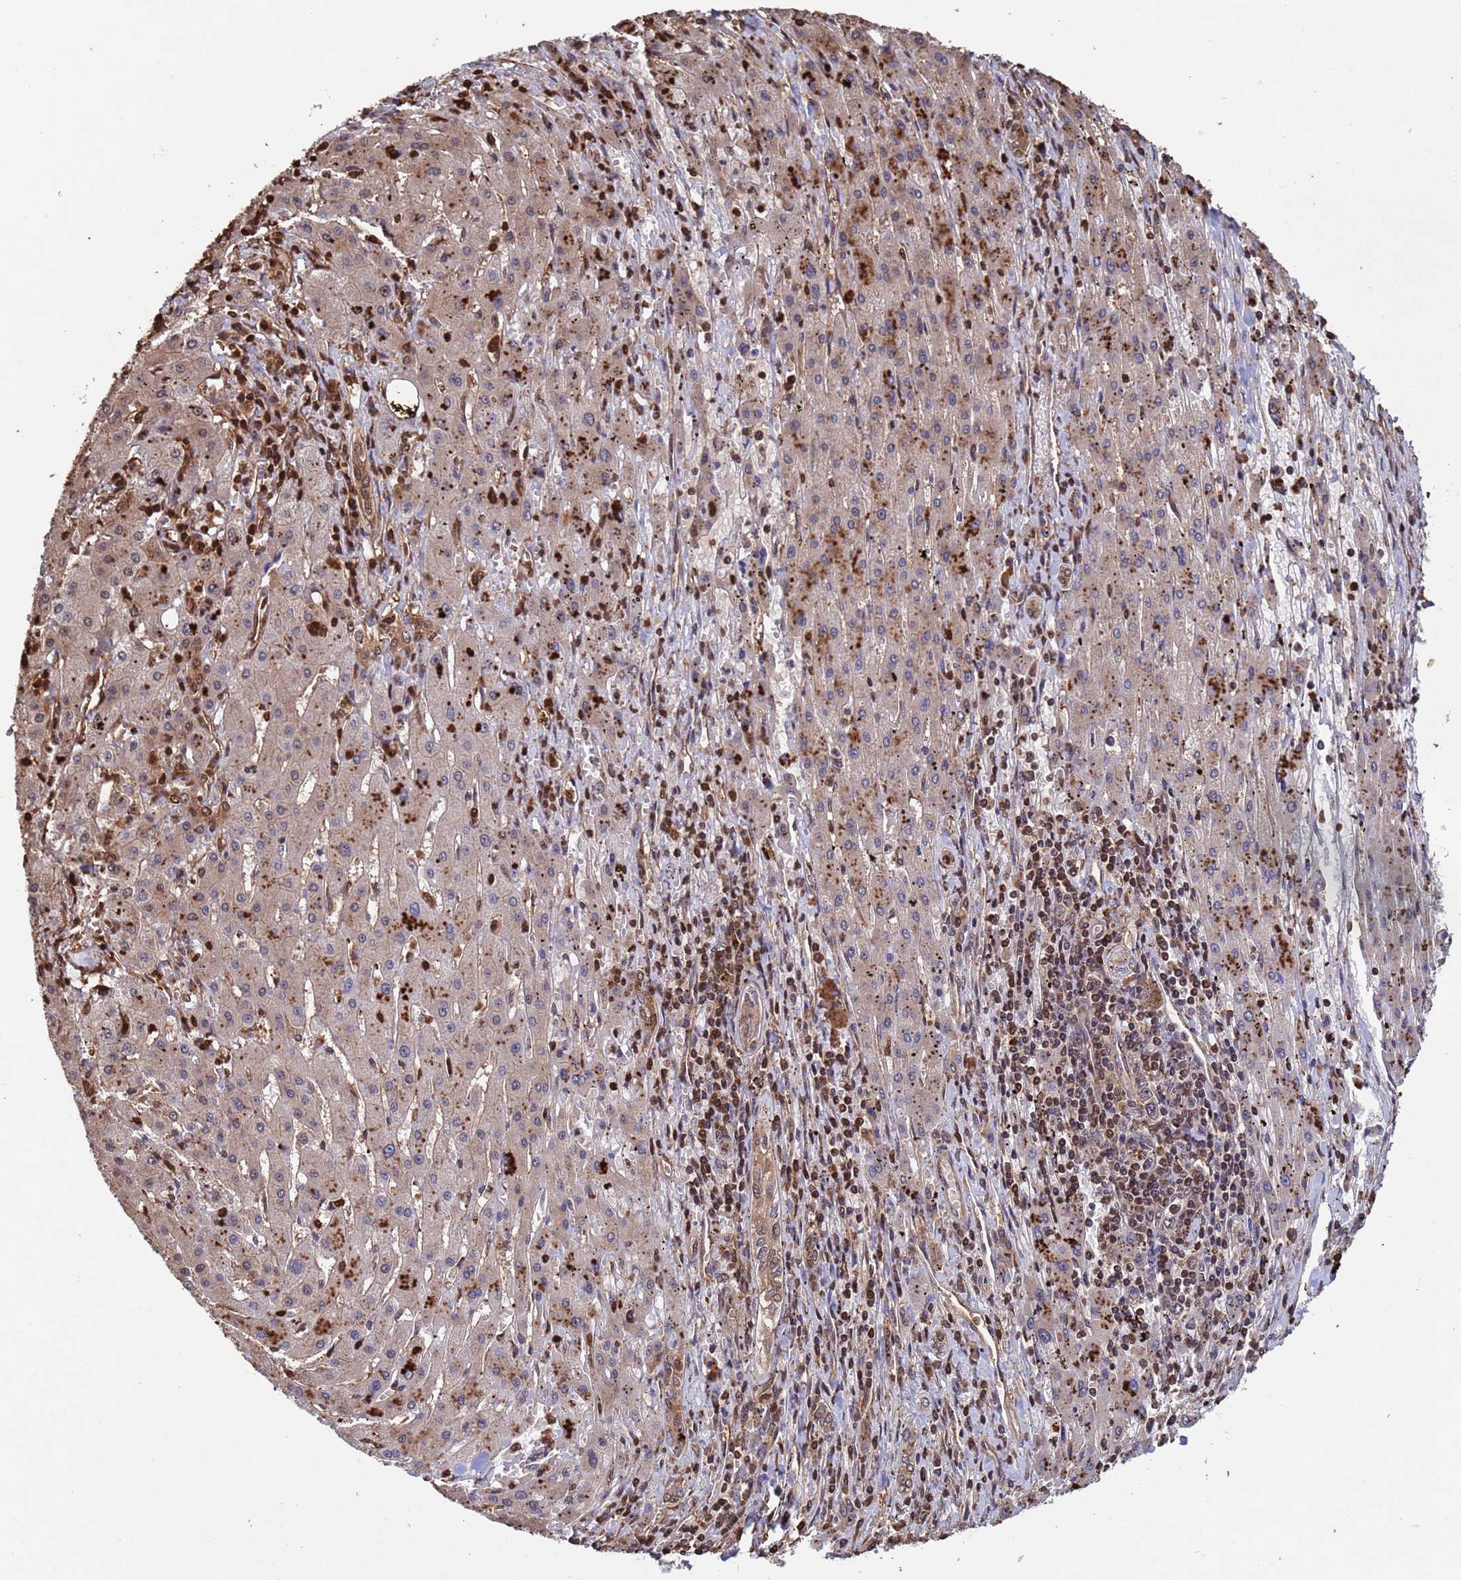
{"staining": {"intensity": "weak", "quantity": "25%-75%", "location": "cytoplasmic/membranous"}, "tissue": "liver cancer", "cell_type": "Tumor cells", "image_type": "cancer", "snomed": [{"axis": "morphology", "description": "Carcinoma, Hepatocellular, NOS"}, {"axis": "topography", "description": "Liver"}], "caption": "IHC photomicrograph of neoplastic tissue: liver cancer stained using immunohistochemistry exhibits low levels of weak protein expression localized specifically in the cytoplasmic/membranous of tumor cells, appearing as a cytoplasmic/membranous brown color.", "gene": "SUMO4", "patient": {"sex": "male", "age": 72}}